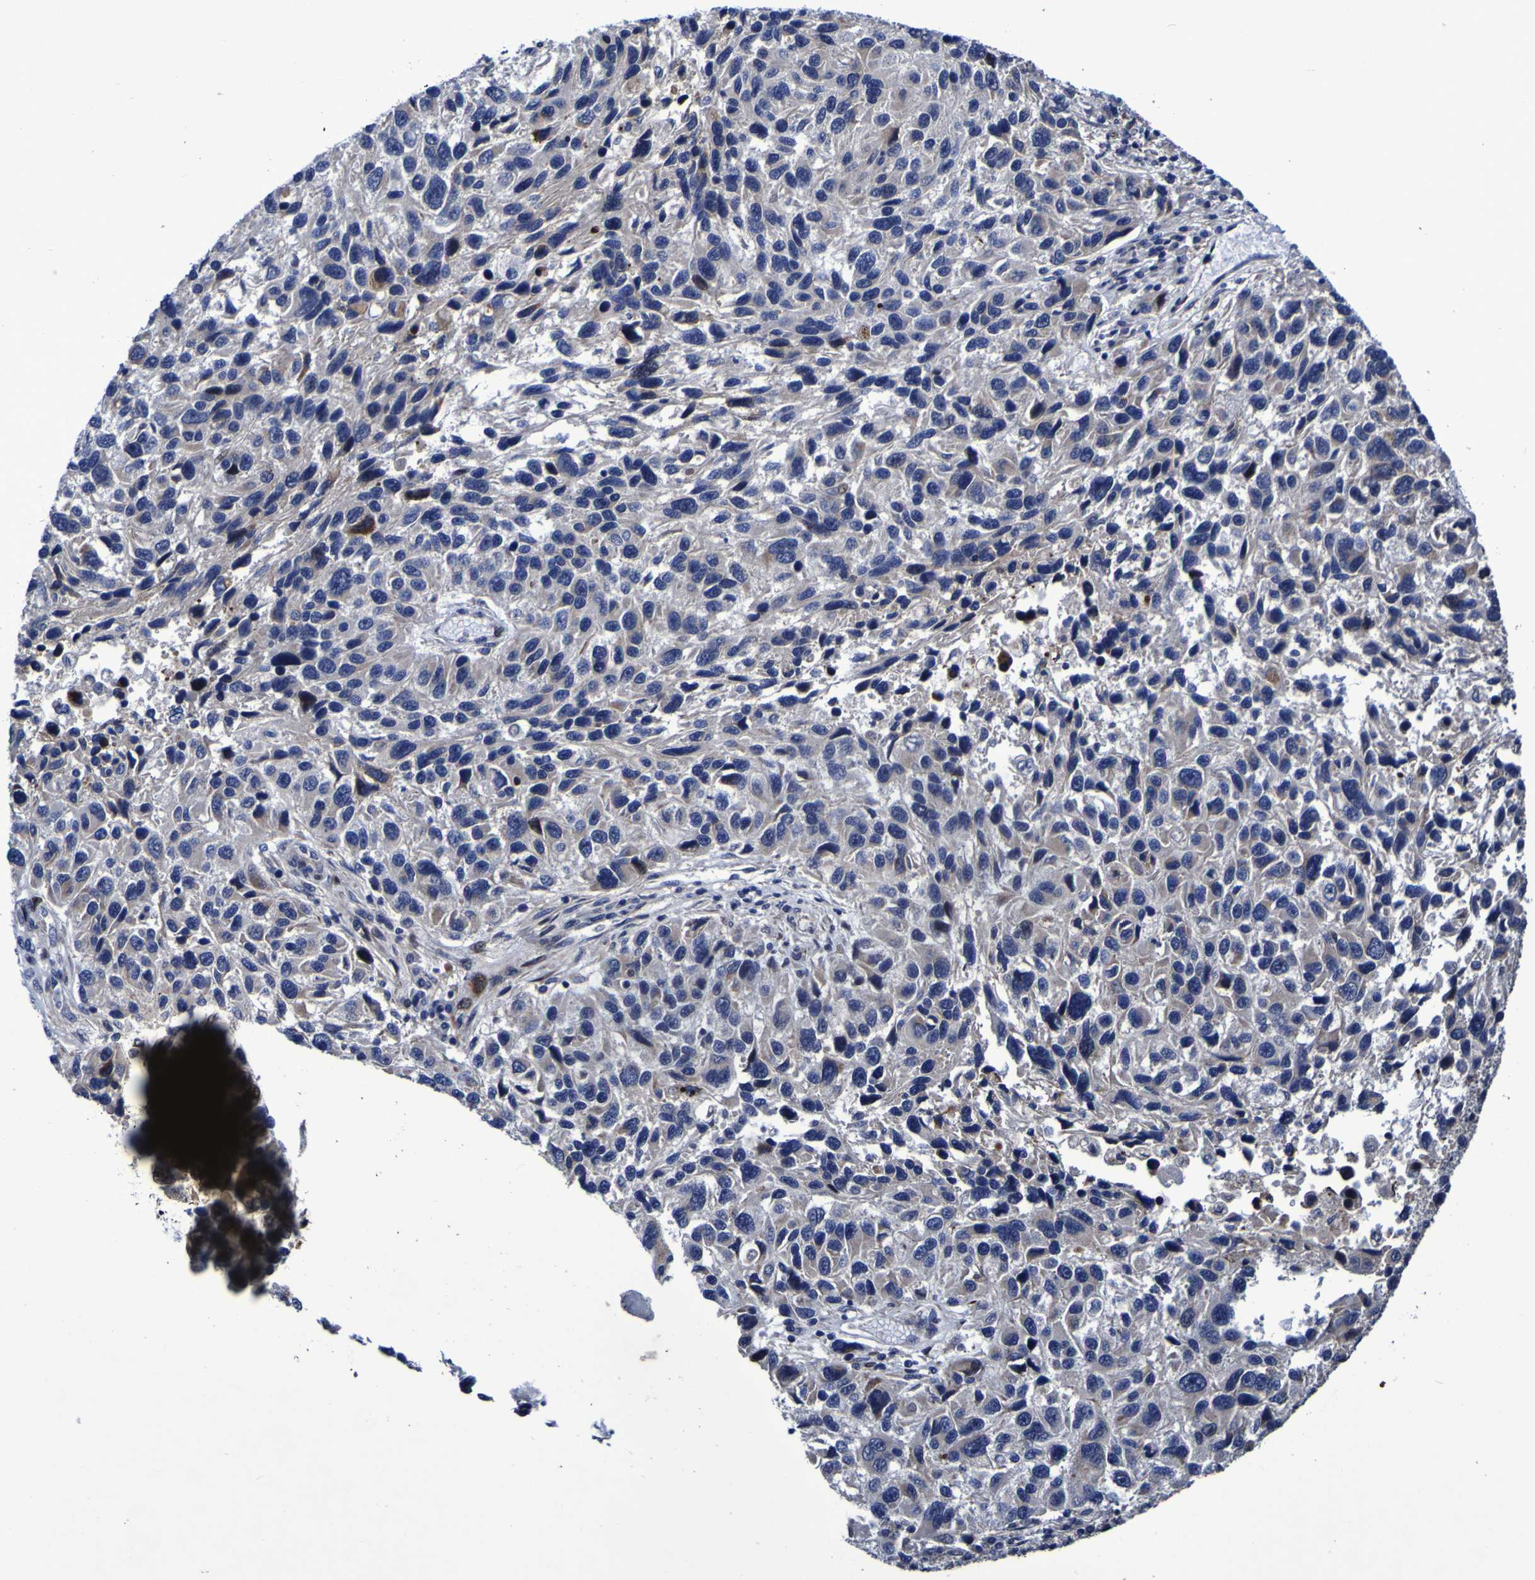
{"staining": {"intensity": "moderate", "quantity": "<25%", "location": "cytoplasmic/membranous"}, "tissue": "melanoma", "cell_type": "Tumor cells", "image_type": "cancer", "snomed": [{"axis": "morphology", "description": "Malignant melanoma, NOS"}, {"axis": "topography", "description": "Skin"}], "caption": "Tumor cells exhibit low levels of moderate cytoplasmic/membranous expression in about <25% of cells in melanoma. (DAB IHC with brightfield microscopy, high magnification).", "gene": "MGLL", "patient": {"sex": "male", "age": 53}}